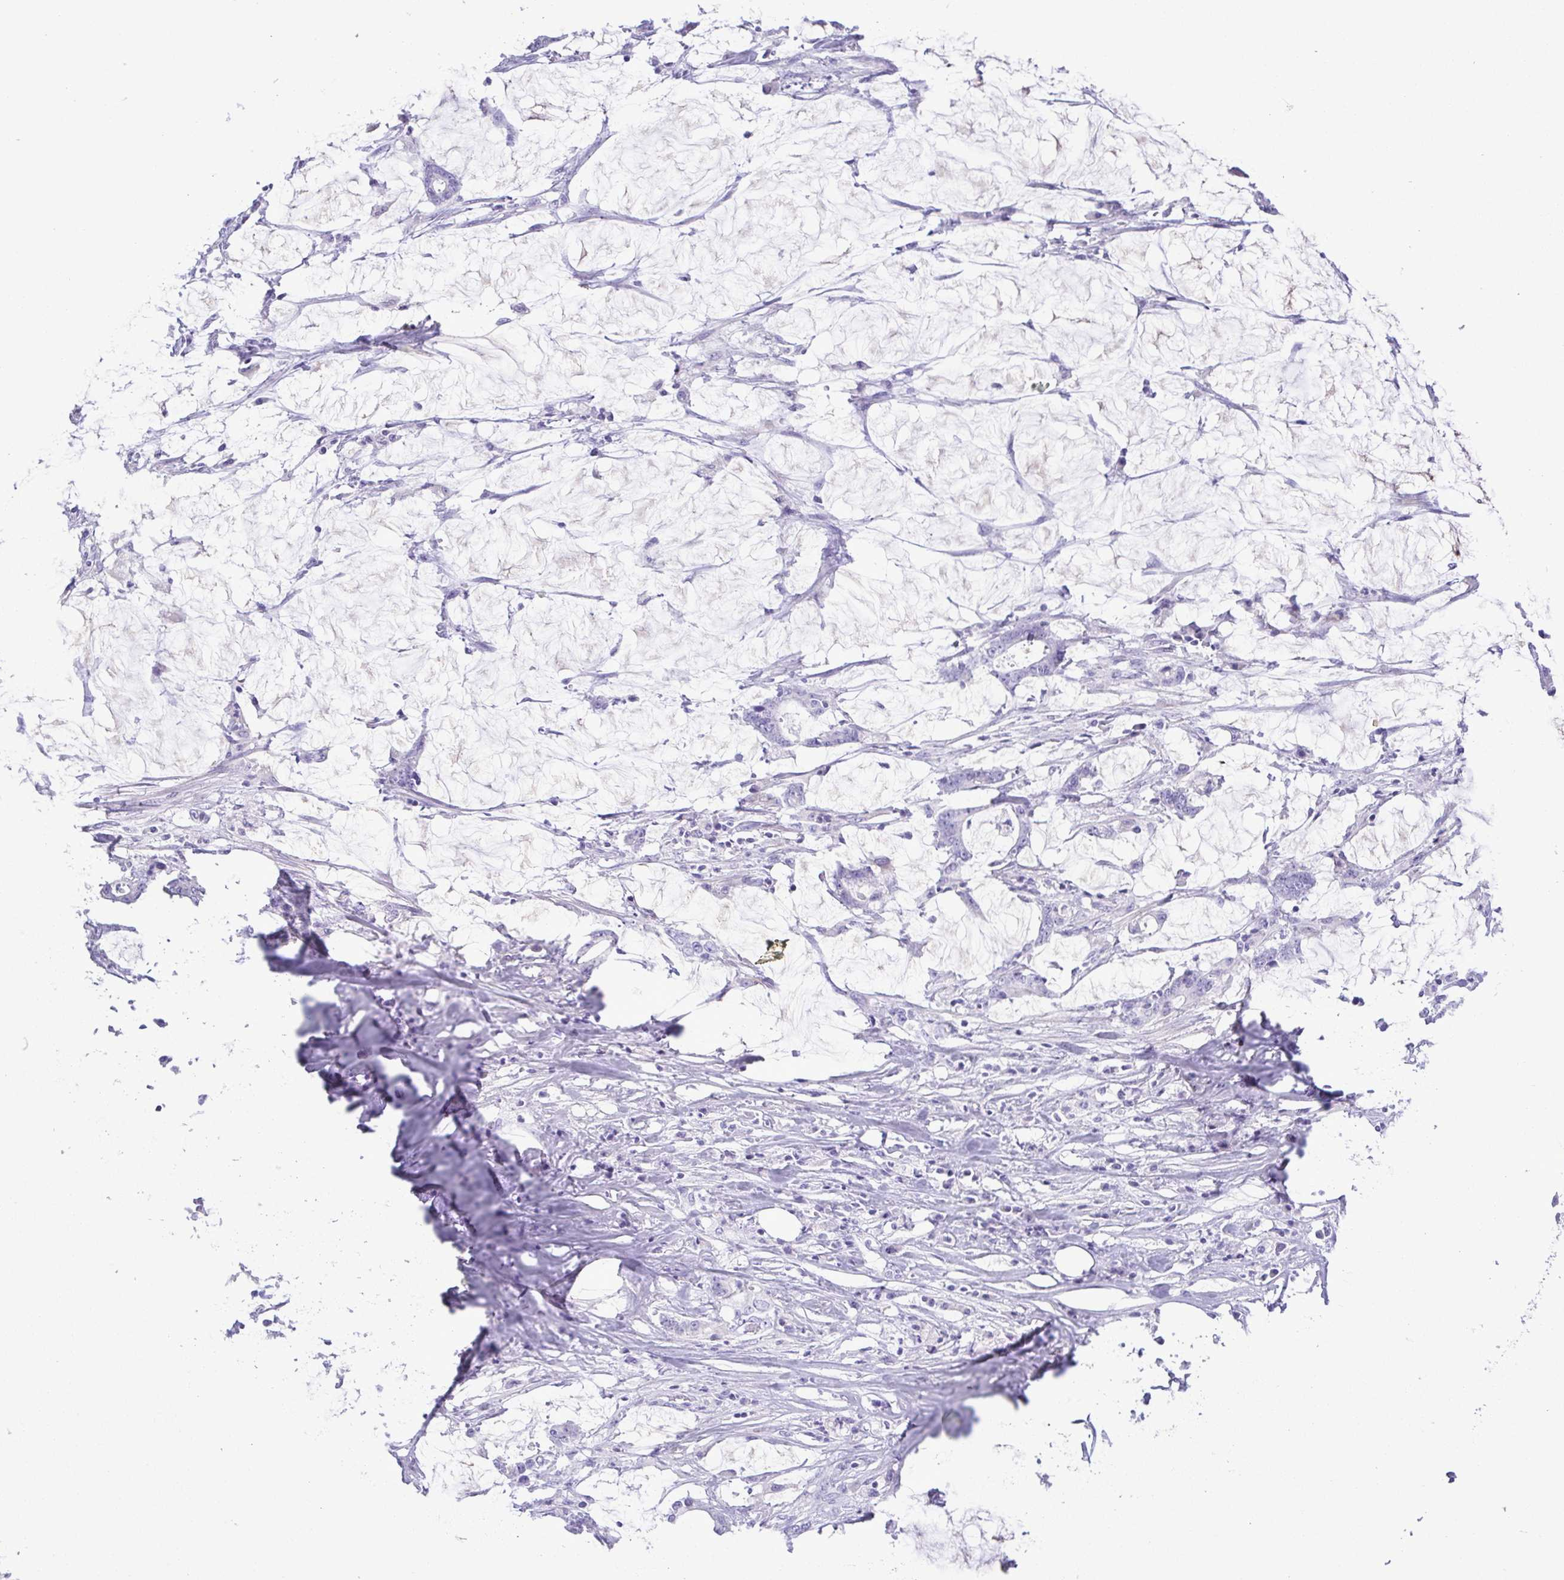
{"staining": {"intensity": "negative", "quantity": "none", "location": "none"}, "tissue": "stomach cancer", "cell_type": "Tumor cells", "image_type": "cancer", "snomed": [{"axis": "morphology", "description": "Adenocarcinoma, NOS"}, {"axis": "topography", "description": "Stomach, upper"}], "caption": "Tumor cells show no significant expression in adenocarcinoma (stomach).", "gene": "GPR182", "patient": {"sex": "male", "age": 68}}